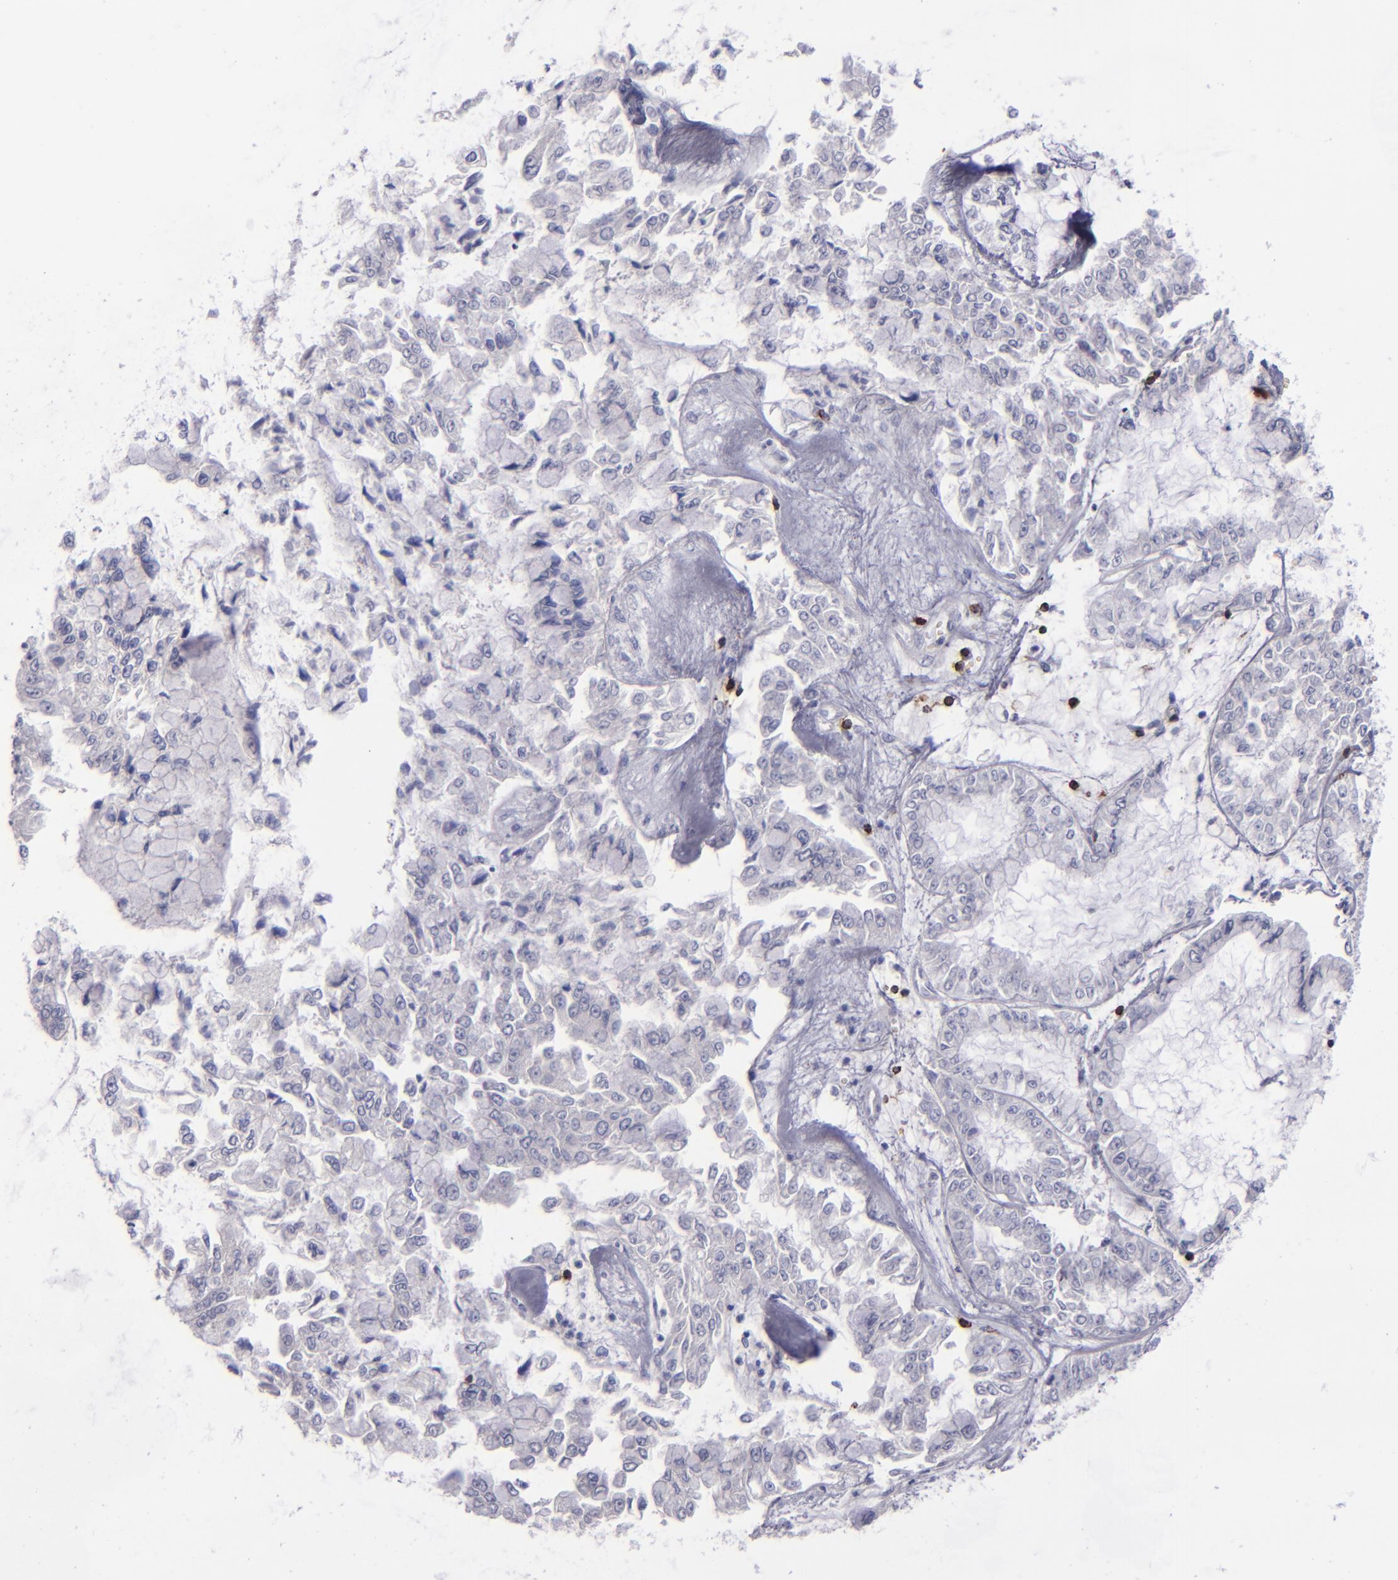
{"staining": {"intensity": "negative", "quantity": "none", "location": "none"}, "tissue": "liver cancer", "cell_type": "Tumor cells", "image_type": "cancer", "snomed": [{"axis": "morphology", "description": "Cholangiocarcinoma"}, {"axis": "topography", "description": "Liver"}], "caption": "A micrograph of liver cancer (cholangiocarcinoma) stained for a protein exhibits no brown staining in tumor cells. The staining is performed using DAB brown chromogen with nuclei counter-stained in using hematoxylin.", "gene": "CD2", "patient": {"sex": "female", "age": 79}}